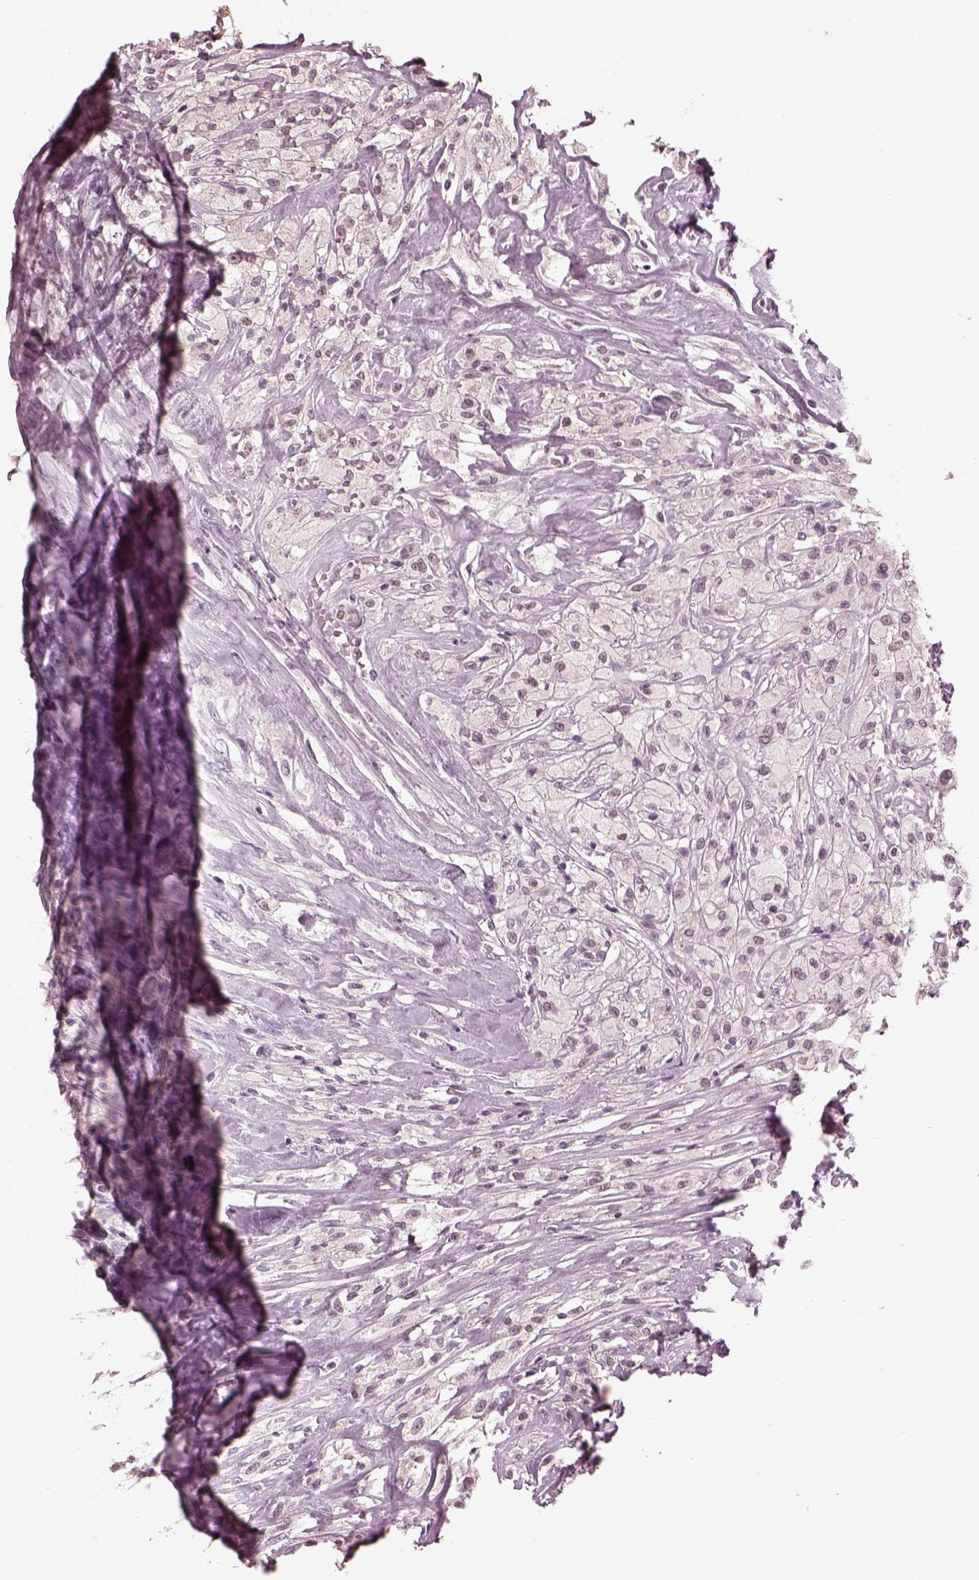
{"staining": {"intensity": "negative", "quantity": "none", "location": "none"}, "tissue": "testis cancer", "cell_type": "Tumor cells", "image_type": "cancer", "snomed": [{"axis": "morphology", "description": "Necrosis, NOS"}, {"axis": "morphology", "description": "Carcinoma, Embryonal, NOS"}, {"axis": "topography", "description": "Testis"}], "caption": "Protein analysis of testis embryonal carcinoma demonstrates no significant expression in tumor cells. (Stains: DAB IHC with hematoxylin counter stain, Microscopy: brightfield microscopy at high magnification).", "gene": "TSKS", "patient": {"sex": "male", "age": 19}}